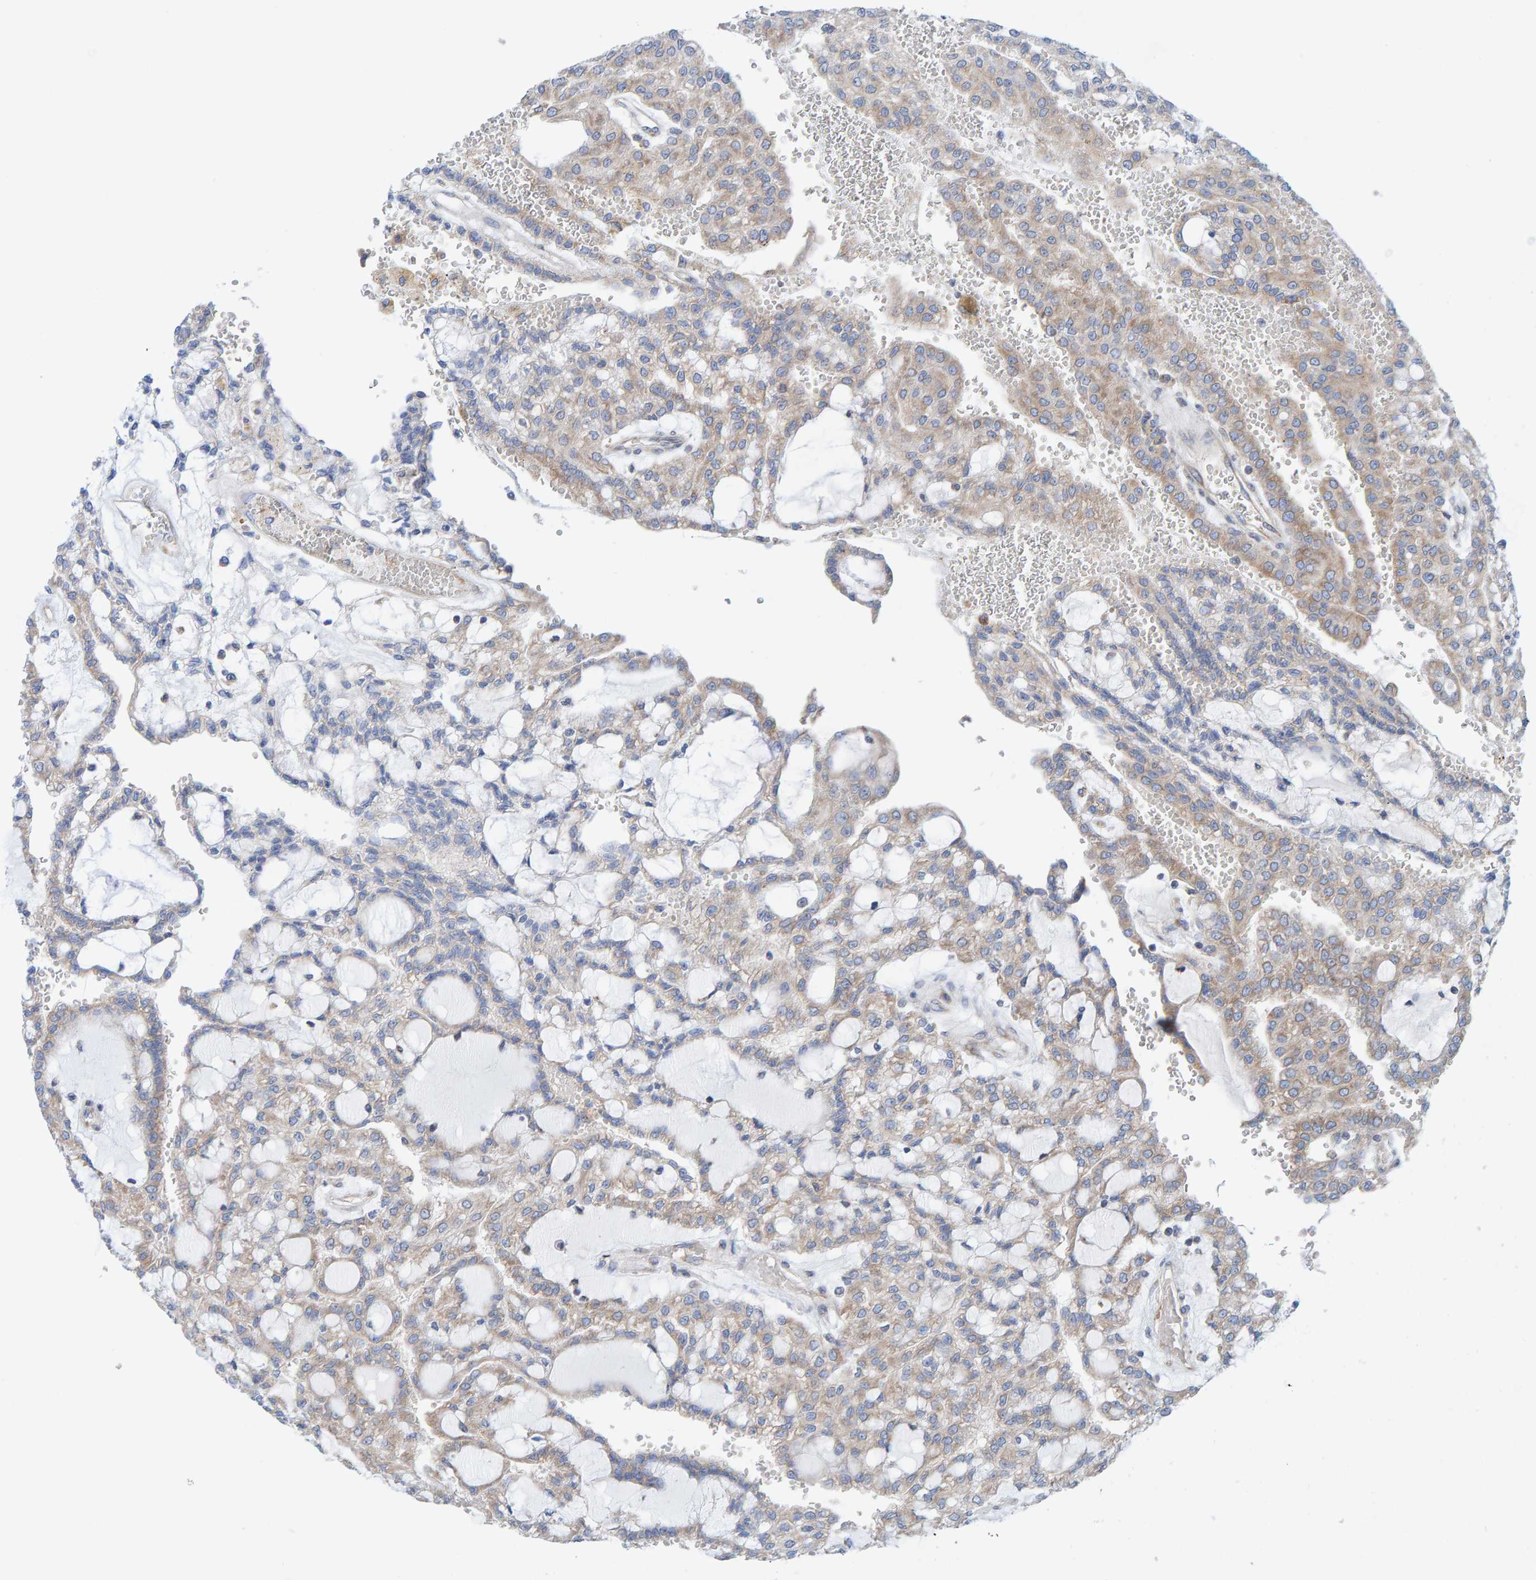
{"staining": {"intensity": "weak", "quantity": "<25%", "location": "cytoplasmic/membranous"}, "tissue": "renal cancer", "cell_type": "Tumor cells", "image_type": "cancer", "snomed": [{"axis": "morphology", "description": "Adenocarcinoma, NOS"}, {"axis": "topography", "description": "Kidney"}], "caption": "Tumor cells show no significant protein expression in renal cancer.", "gene": "CDK5RAP3", "patient": {"sex": "male", "age": 63}}